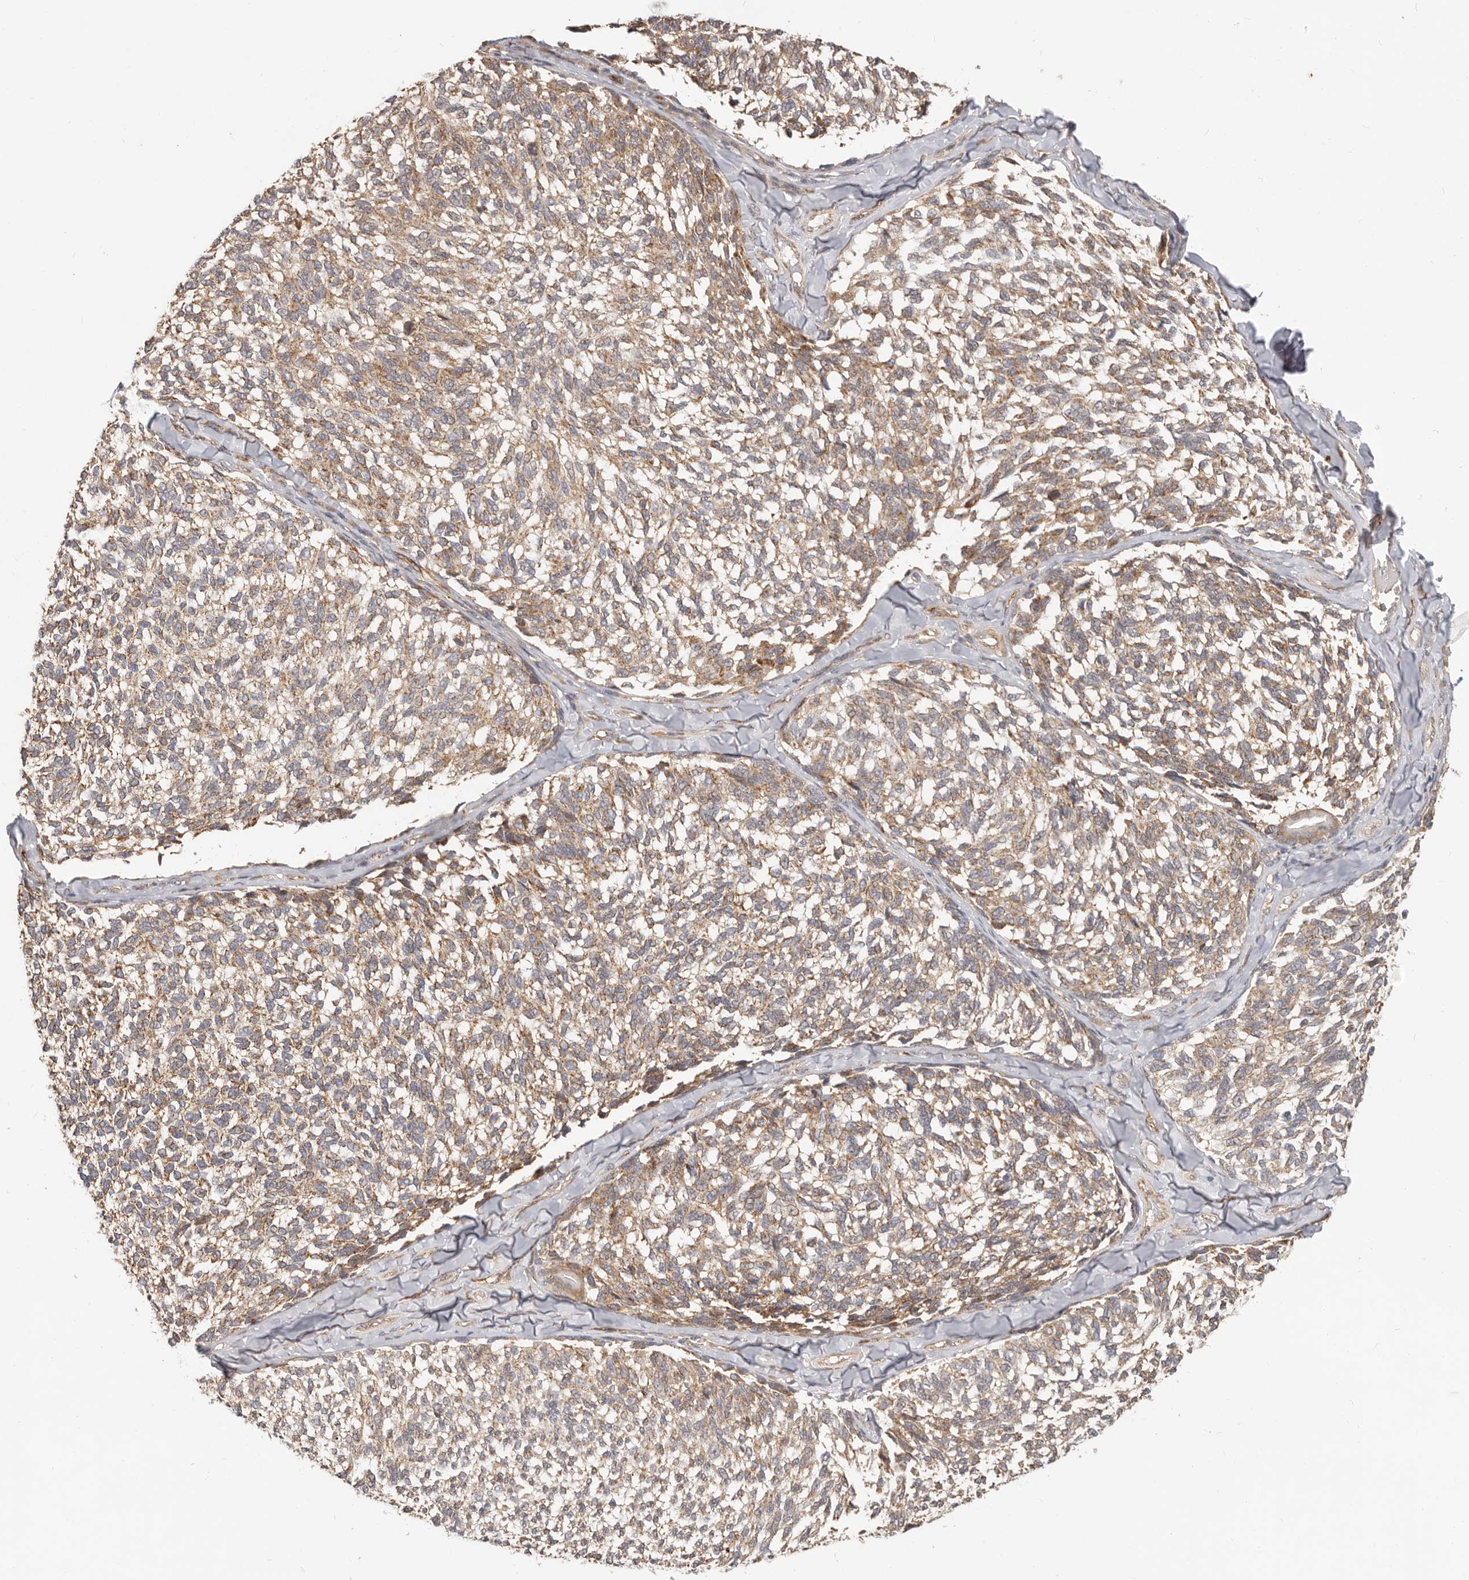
{"staining": {"intensity": "moderate", "quantity": ">75%", "location": "cytoplasmic/membranous"}, "tissue": "melanoma", "cell_type": "Tumor cells", "image_type": "cancer", "snomed": [{"axis": "morphology", "description": "Malignant melanoma, NOS"}, {"axis": "topography", "description": "Skin"}], "caption": "This is an image of immunohistochemistry staining of malignant melanoma, which shows moderate staining in the cytoplasmic/membranous of tumor cells.", "gene": "USP49", "patient": {"sex": "female", "age": 73}}